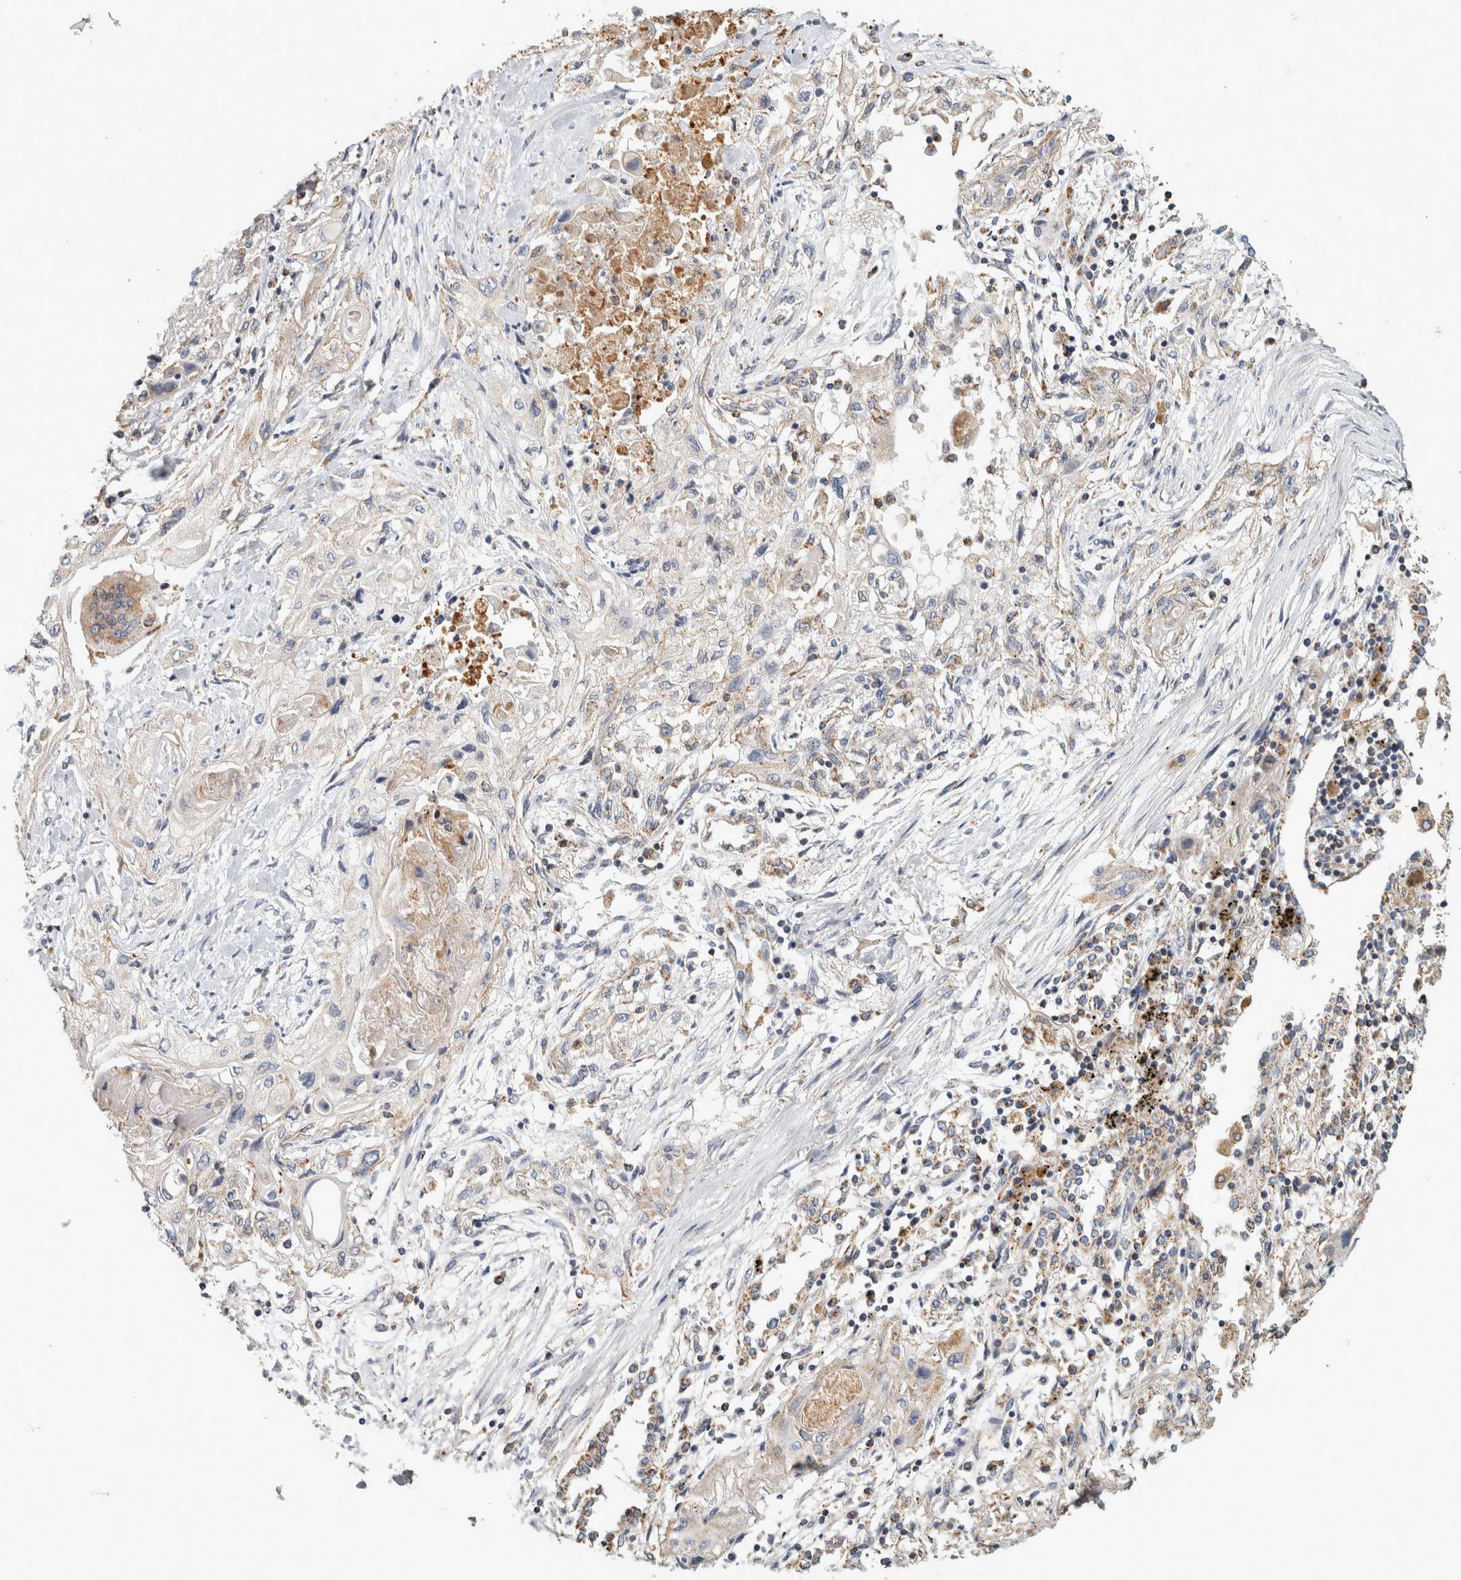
{"staining": {"intensity": "weak", "quantity": "<25%", "location": "cytoplasmic/membranous"}, "tissue": "lung cancer", "cell_type": "Tumor cells", "image_type": "cancer", "snomed": [{"axis": "morphology", "description": "Squamous cell carcinoma, NOS"}, {"axis": "topography", "description": "Lung"}], "caption": "A micrograph of lung cancer (squamous cell carcinoma) stained for a protein shows no brown staining in tumor cells.", "gene": "ST8SIA1", "patient": {"sex": "female", "age": 47}}